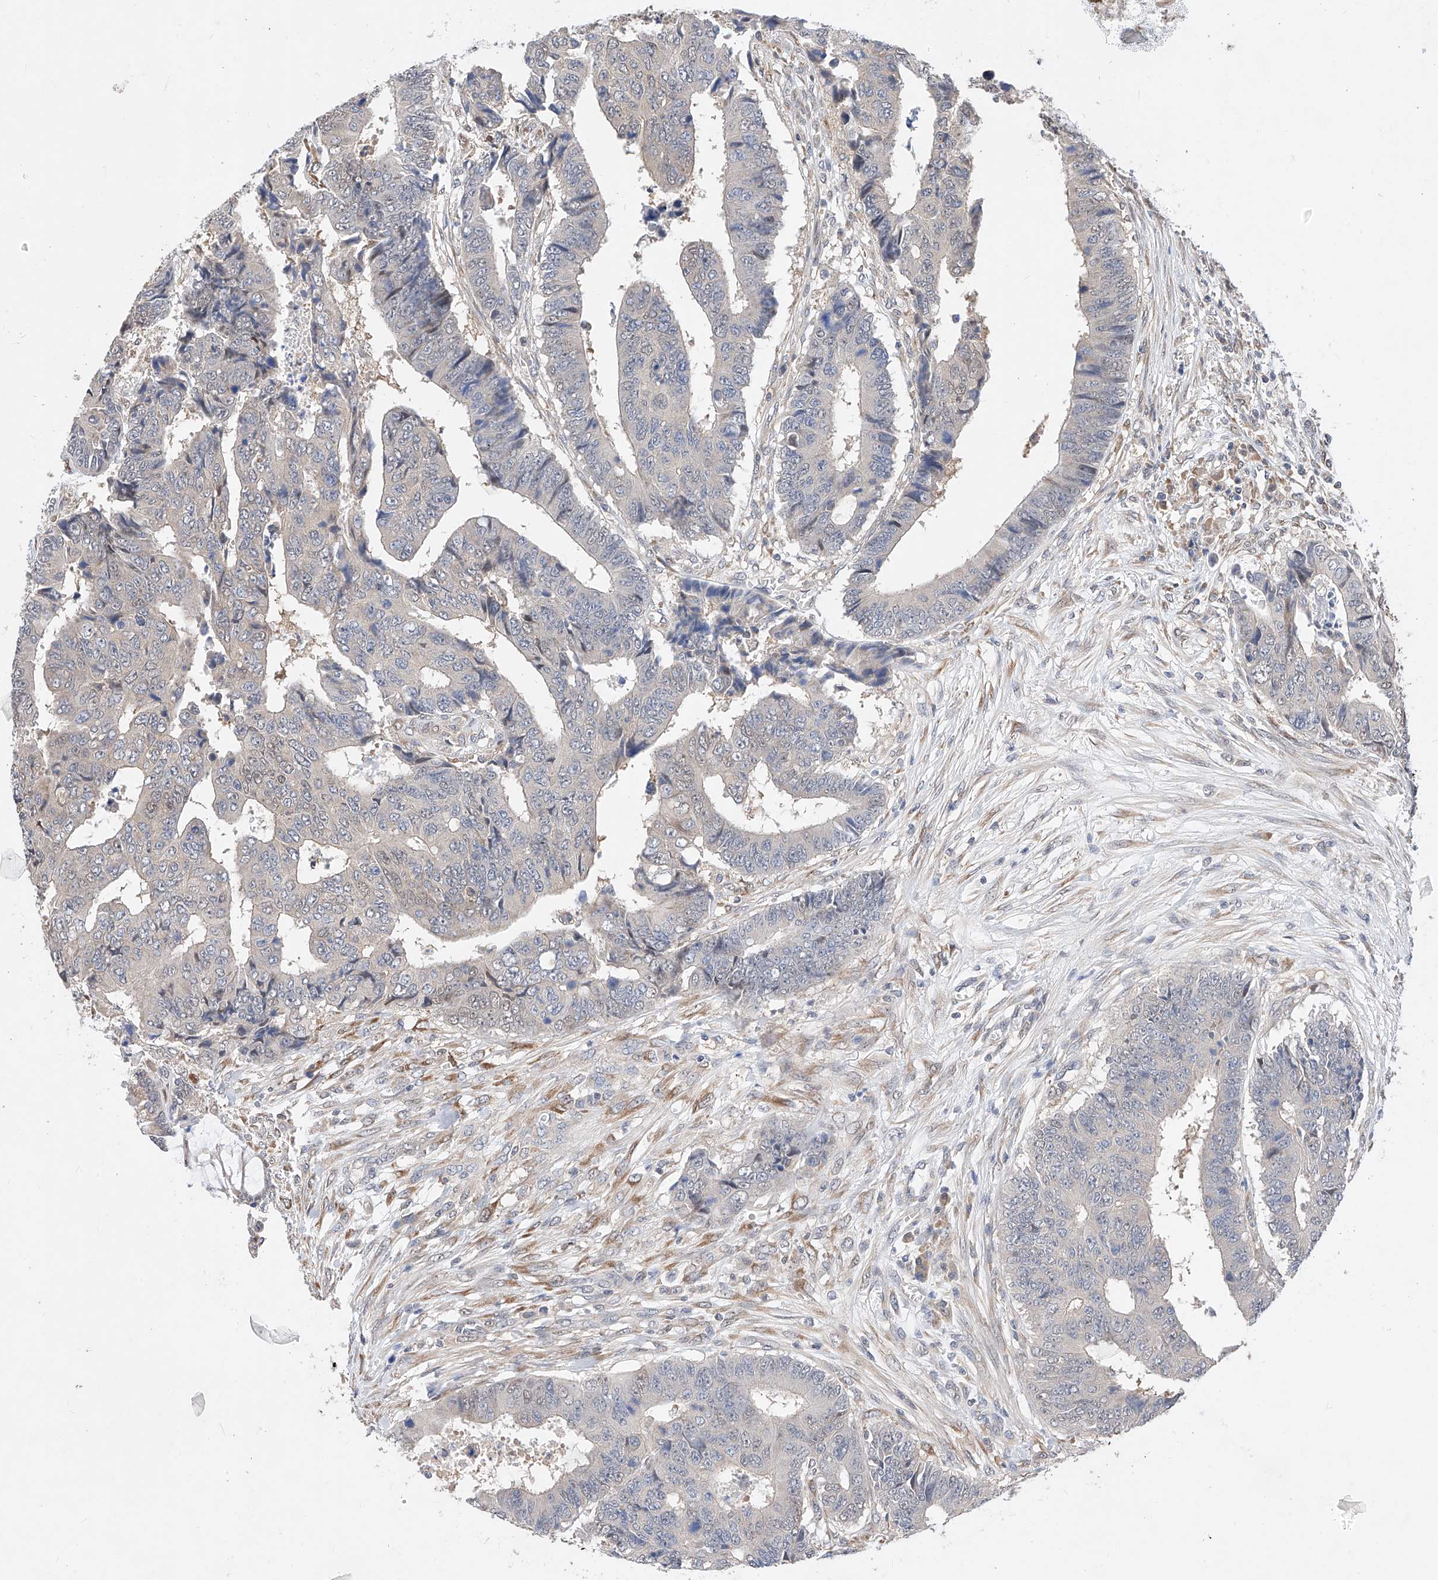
{"staining": {"intensity": "negative", "quantity": "none", "location": "none"}, "tissue": "colorectal cancer", "cell_type": "Tumor cells", "image_type": "cancer", "snomed": [{"axis": "morphology", "description": "Adenocarcinoma, NOS"}, {"axis": "topography", "description": "Rectum"}], "caption": "Immunohistochemical staining of human colorectal cancer (adenocarcinoma) shows no significant staining in tumor cells. The staining was performed using DAB (3,3'-diaminobenzidine) to visualize the protein expression in brown, while the nuclei were stained in blue with hematoxylin (Magnification: 20x).", "gene": "ZSCAN4", "patient": {"sex": "male", "age": 84}}